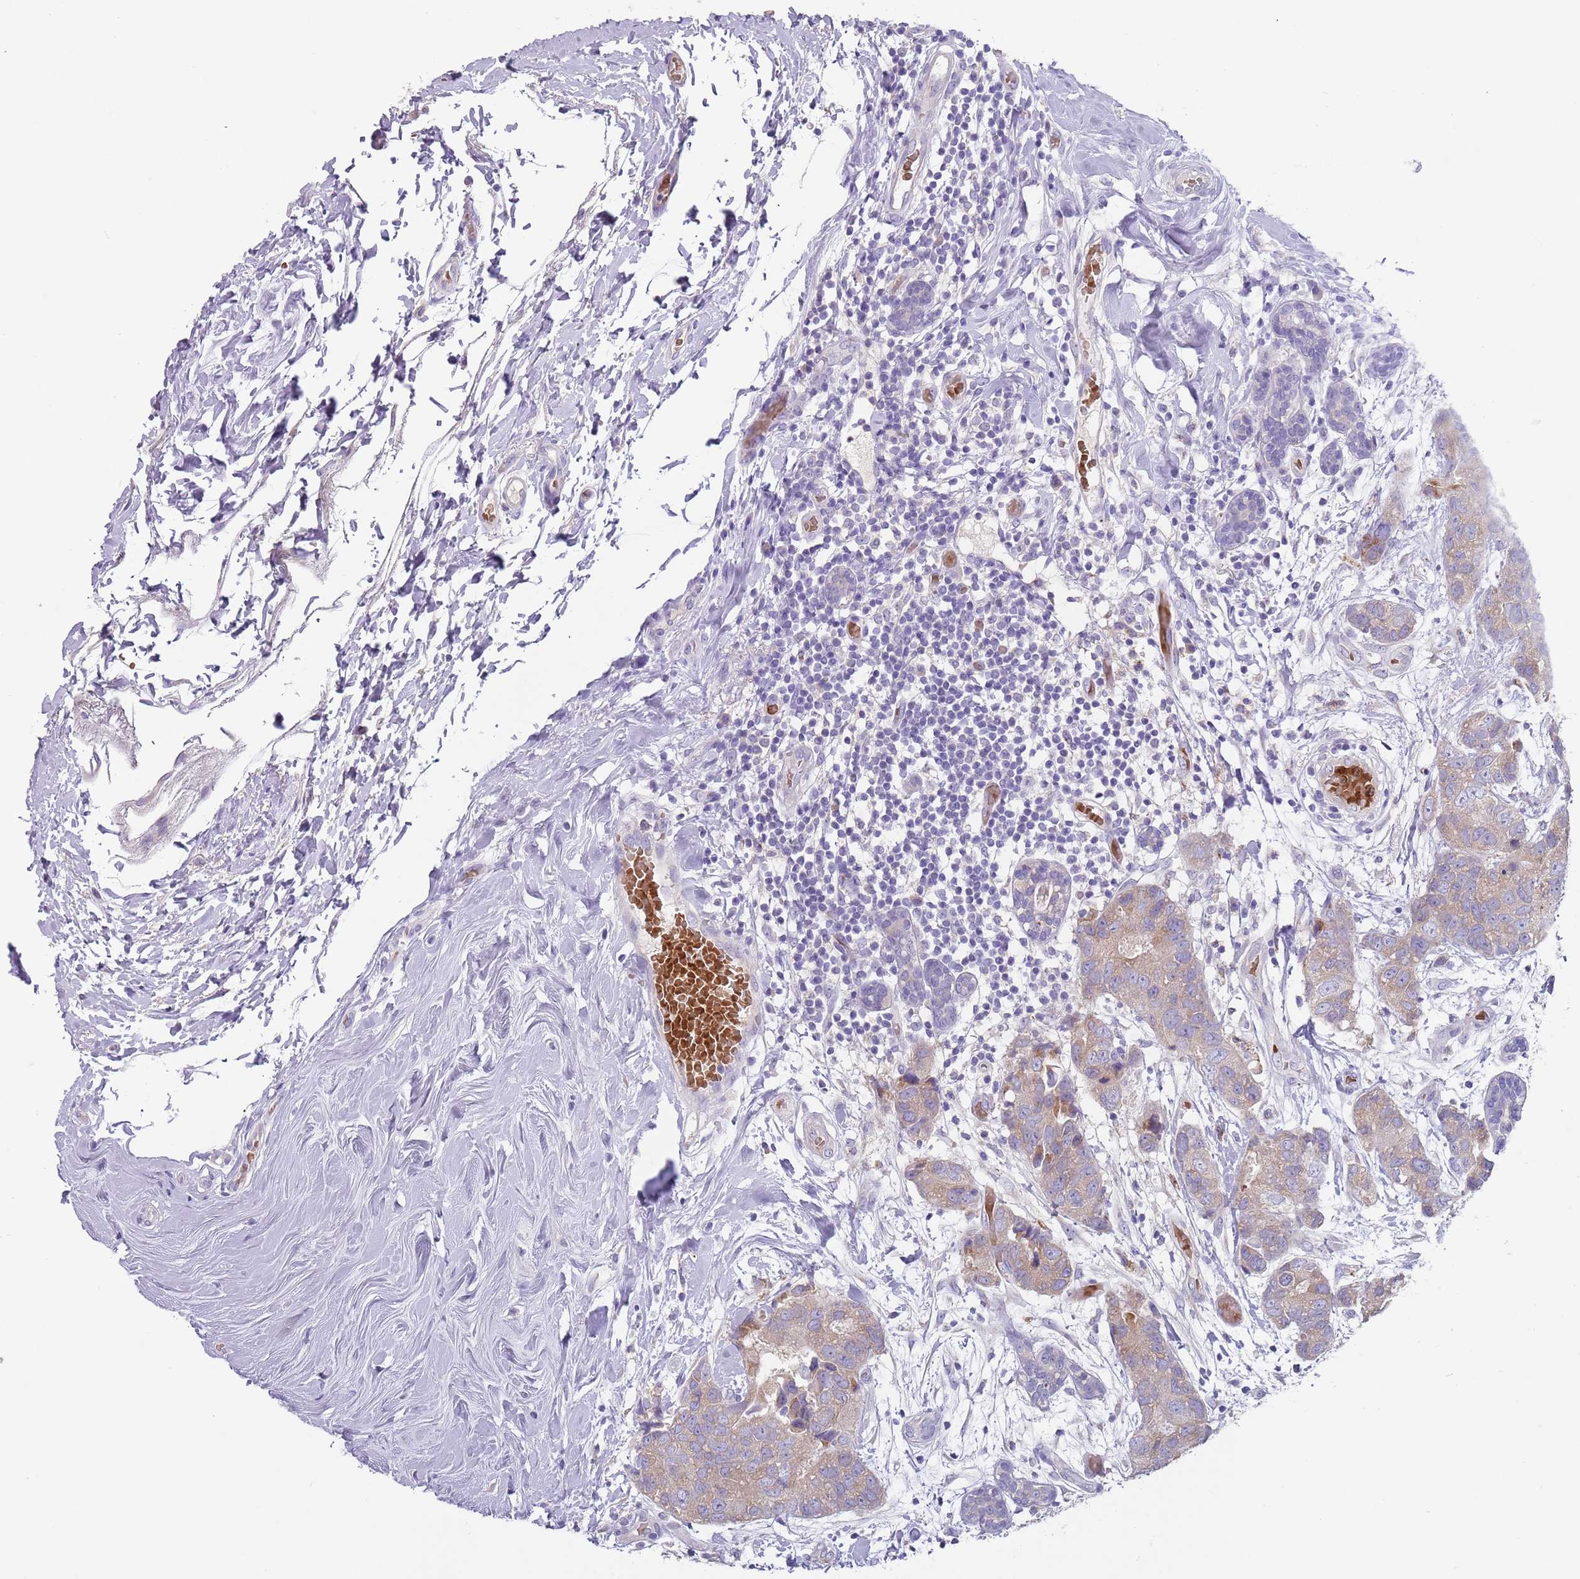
{"staining": {"intensity": "weak", "quantity": ">75%", "location": "cytoplasmic/membranous"}, "tissue": "breast cancer", "cell_type": "Tumor cells", "image_type": "cancer", "snomed": [{"axis": "morphology", "description": "Duct carcinoma"}, {"axis": "topography", "description": "Breast"}], "caption": "DAB immunohistochemical staining of human breast cancer (invasive ductal carcinoma) reveals weak cytoplasmic/membranous protein positivity in approximately >75% of tumor cells. Immunohistochemistry stains the protein in brown and the nuclei are stained blue.", "gene": "TMEM251", "patient": {"sex": "female", "age": 62}}